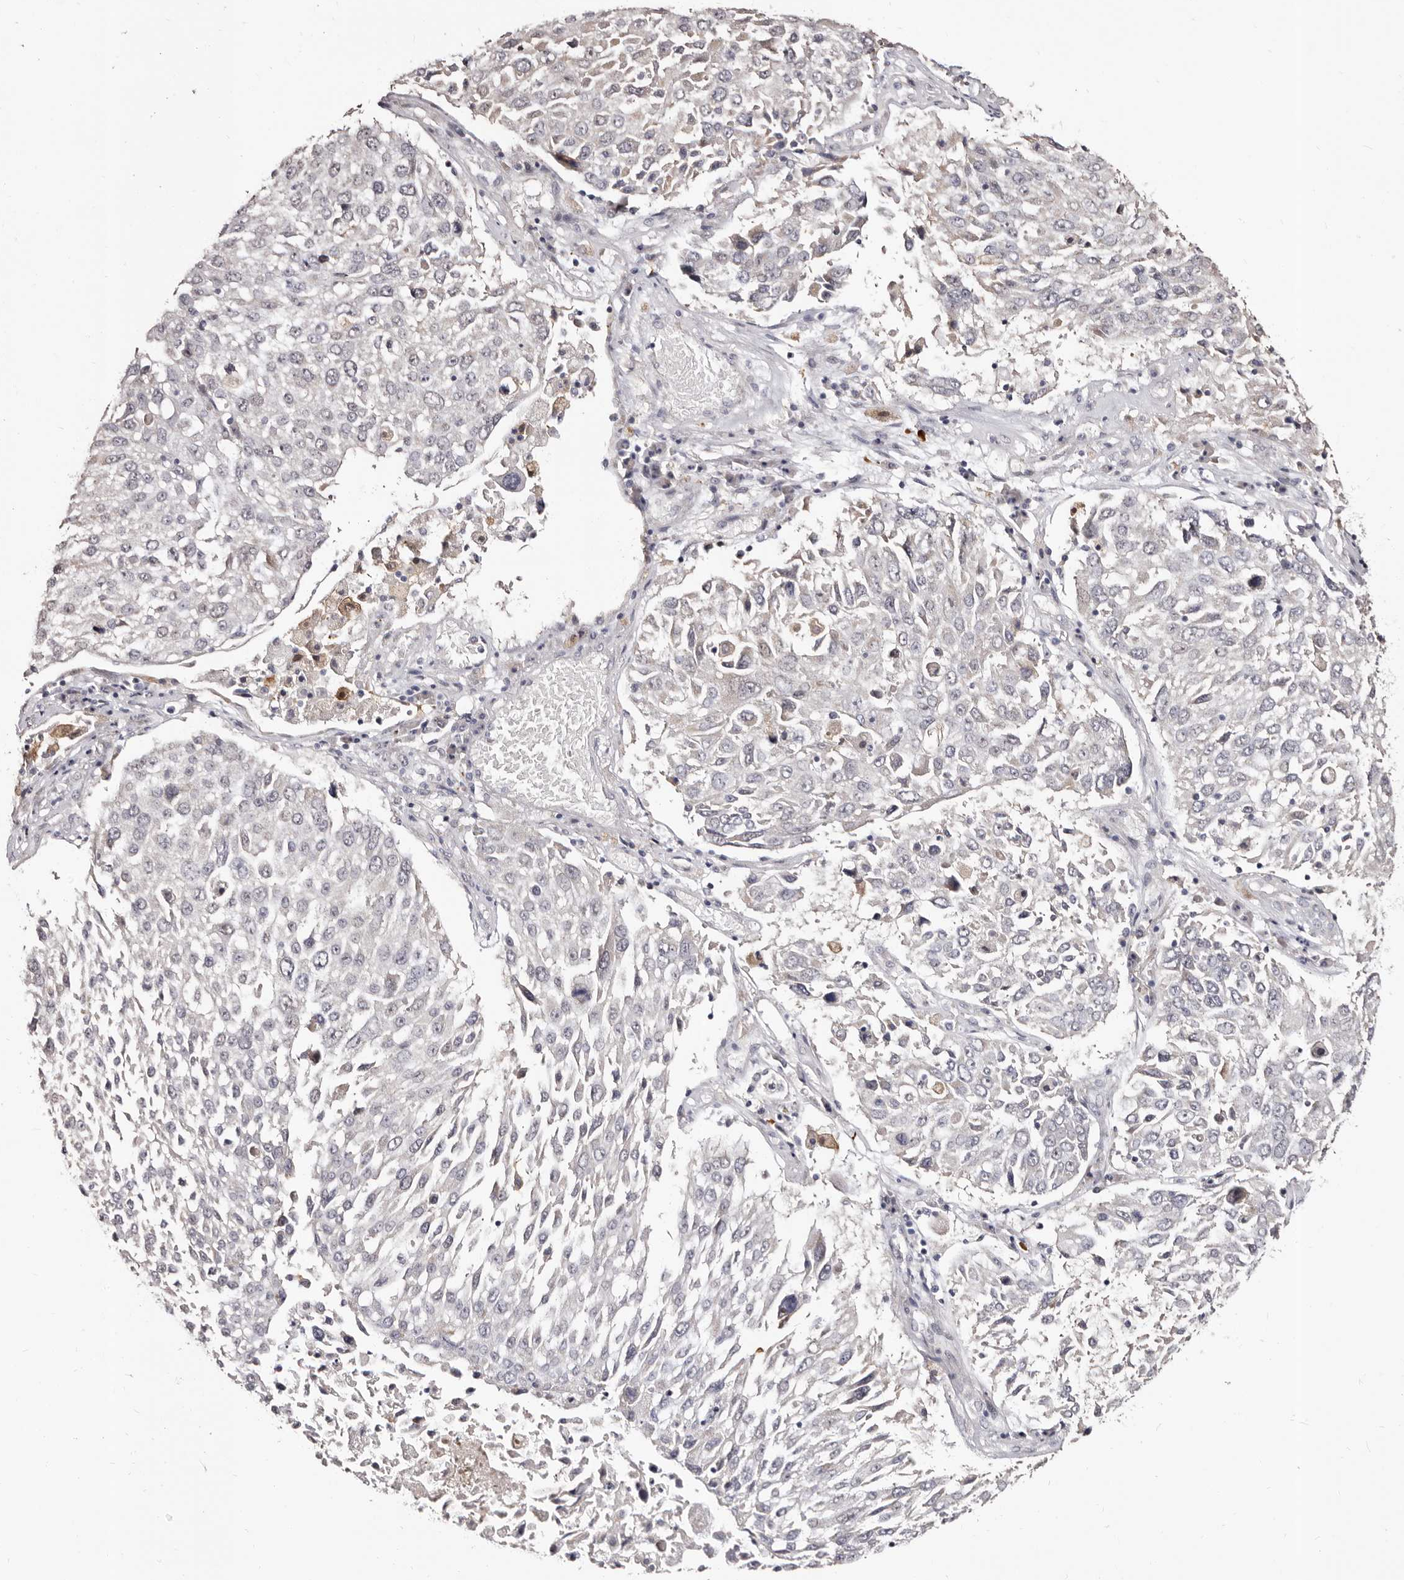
{"staining": {"intensity": "negative", "quantity": "none", "location": "none"}, "tissue": "lung cancer", "cell_type": "Tumor cells", "image_type": "cancer", "snomed": [{"axis": "morphology", "description": "Squamous cell carcinoma, NOS"}, {"axis": "topography", "description": "Lung"}], "caption": "DAB (3,3'-diaminobenzidine) immunohistochemical staining of lung cancer (squamous cell carcinoma) shows no significant staining in tumor cells.", "gene": "PTAFR", "patient": {"sex": "male", "age": 65}}